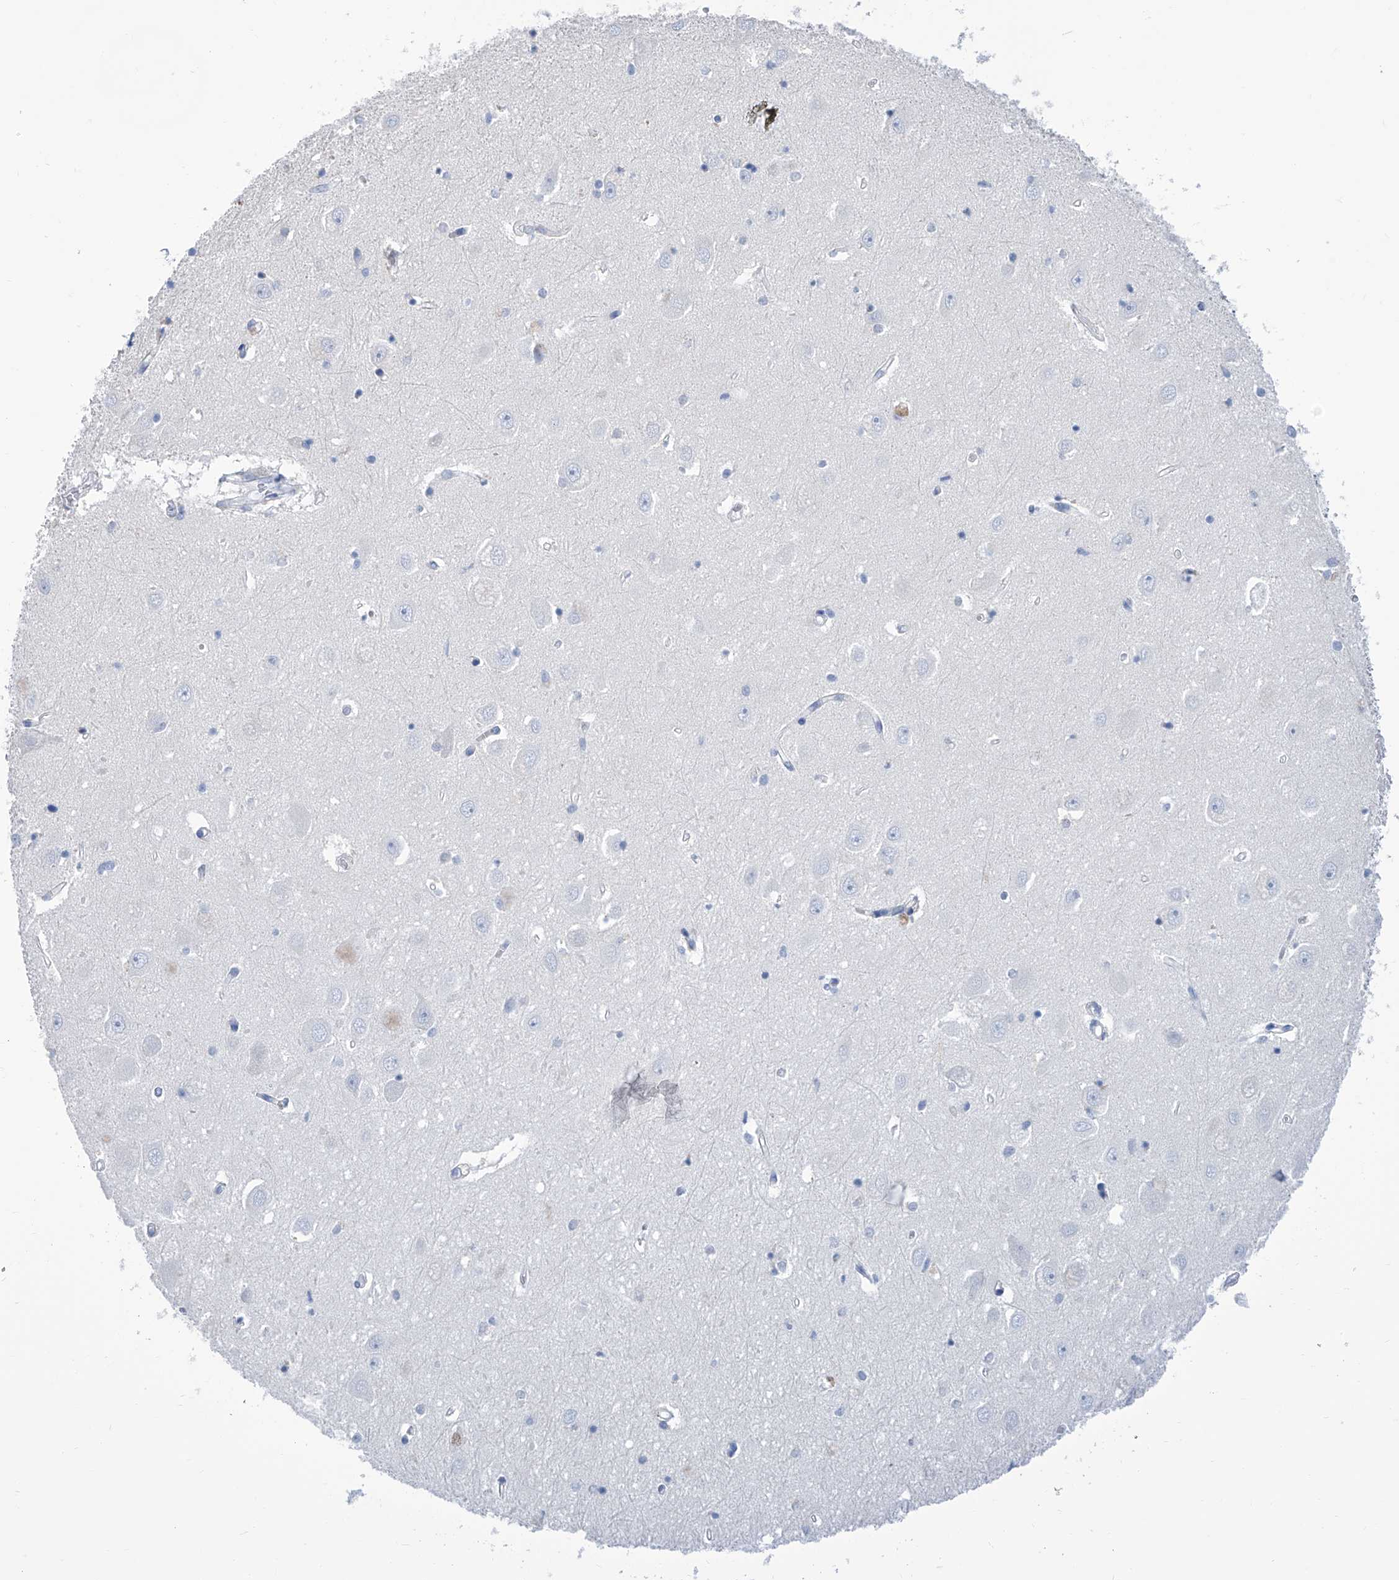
{"staining": {"intensity": "negative", "quantity": "none", "location": "none"}, "tissue": "hippocampus", "cell_type": "Glial cells", "image_type": "normal", "snomed": [{"axis": "morphology", "description": "Normal tissue, NOS"}, {"axis": "topography", "description": "Hippocampus"}], "caption": "This is an IHC histopathology image of benign human hippocampus. There is no staining in glial cells.", "gene": "IMPA2", "patient": {"sex": "female", "age": 64}}